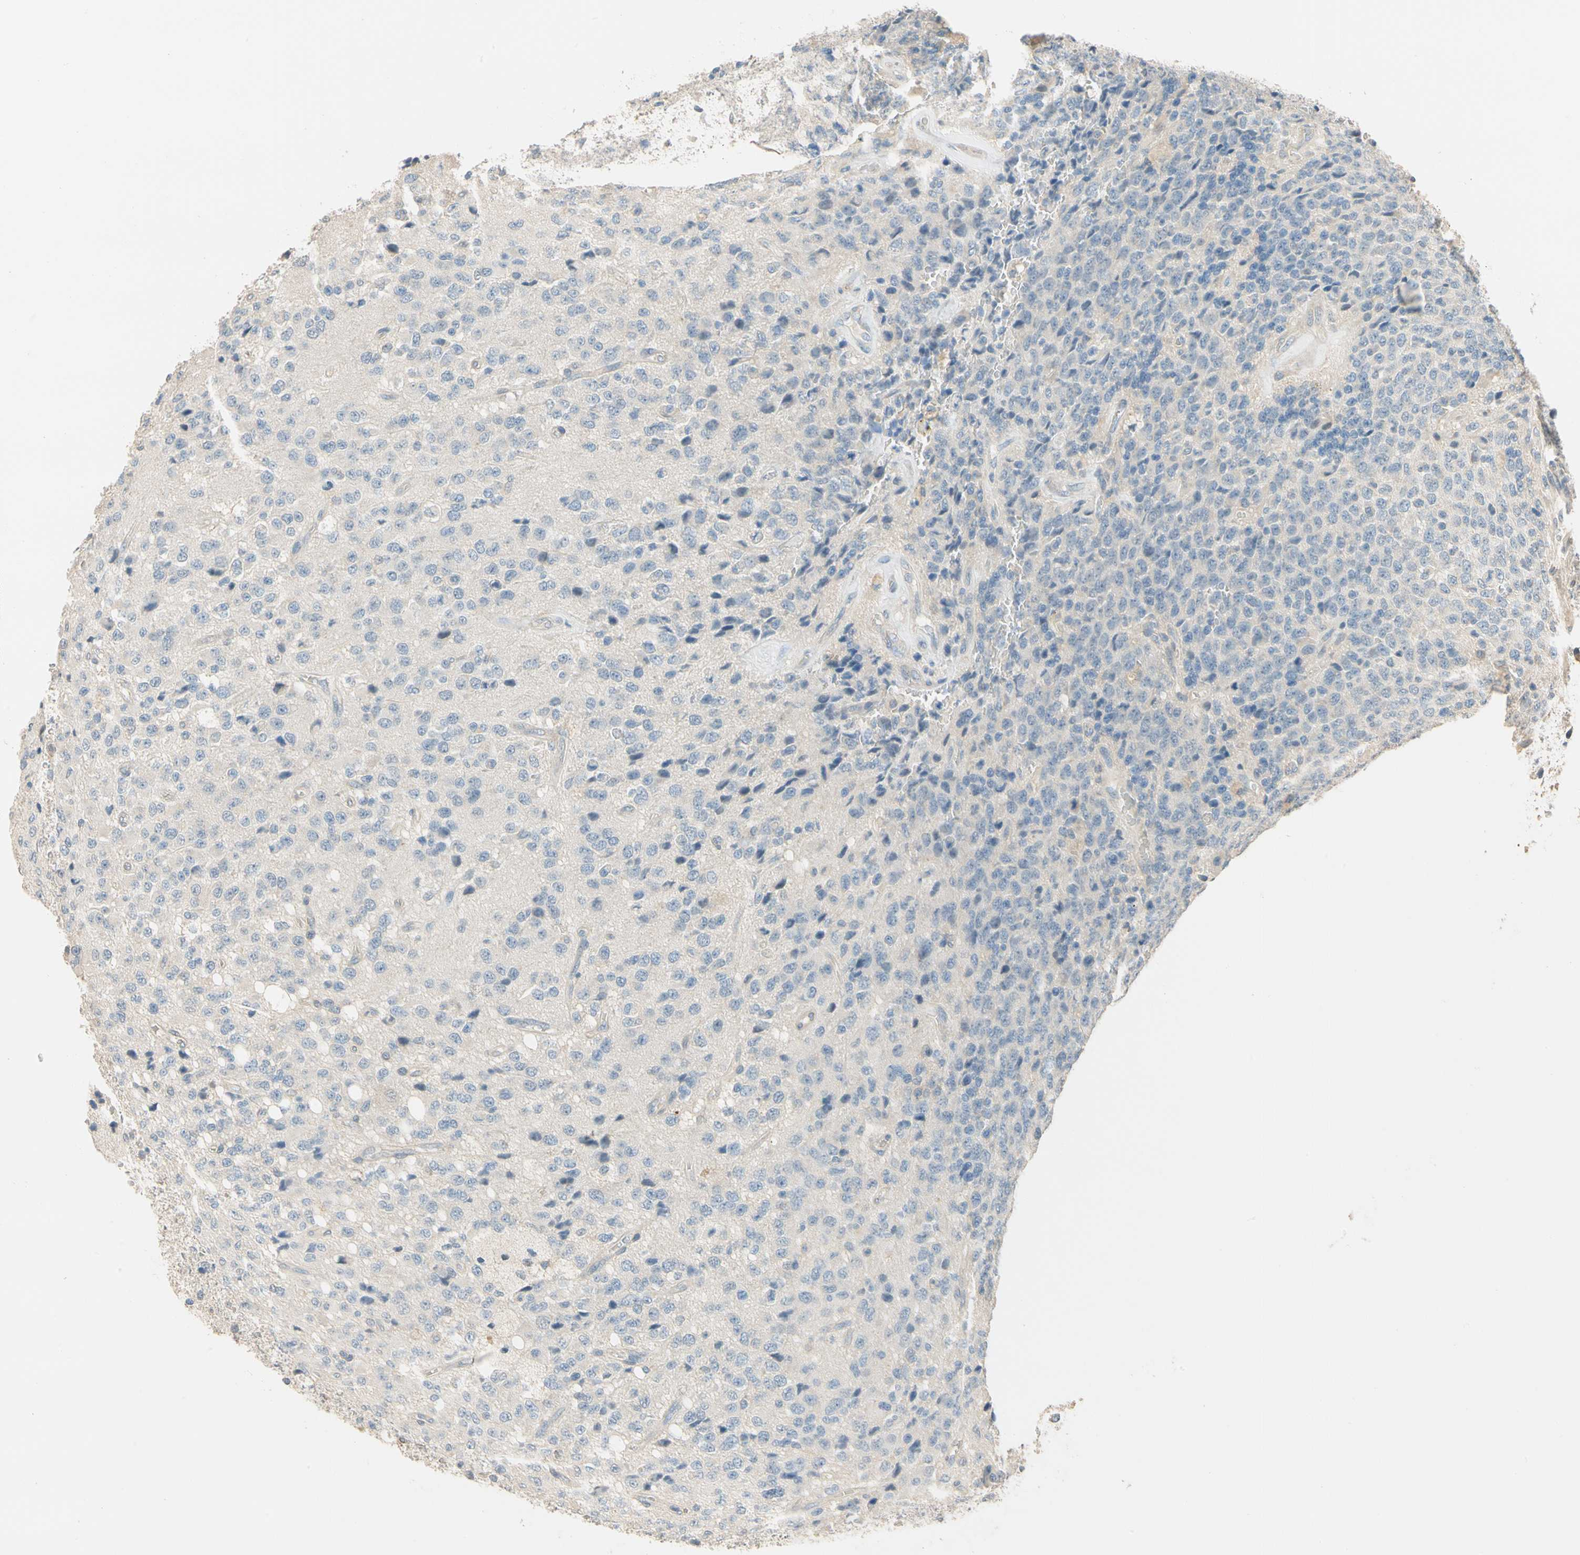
{"staining": {"intensity": "negative", "quantity": "none", "location": "none"}, "tissue": "glioma", "cell_type": "Tumor cells", "image_type": "cancer", "snomed": [{"axis": "morphology", "description": "Glioma, malignant, High grade"}, {"axis": "topography", "description": "pancreas cauda"}], "caption": "Micrograph shows no protein positivity in tumor cells of glioma tissue.", "gene": "MAP3K7", "patient": {"sex": "male", "age": 60}}